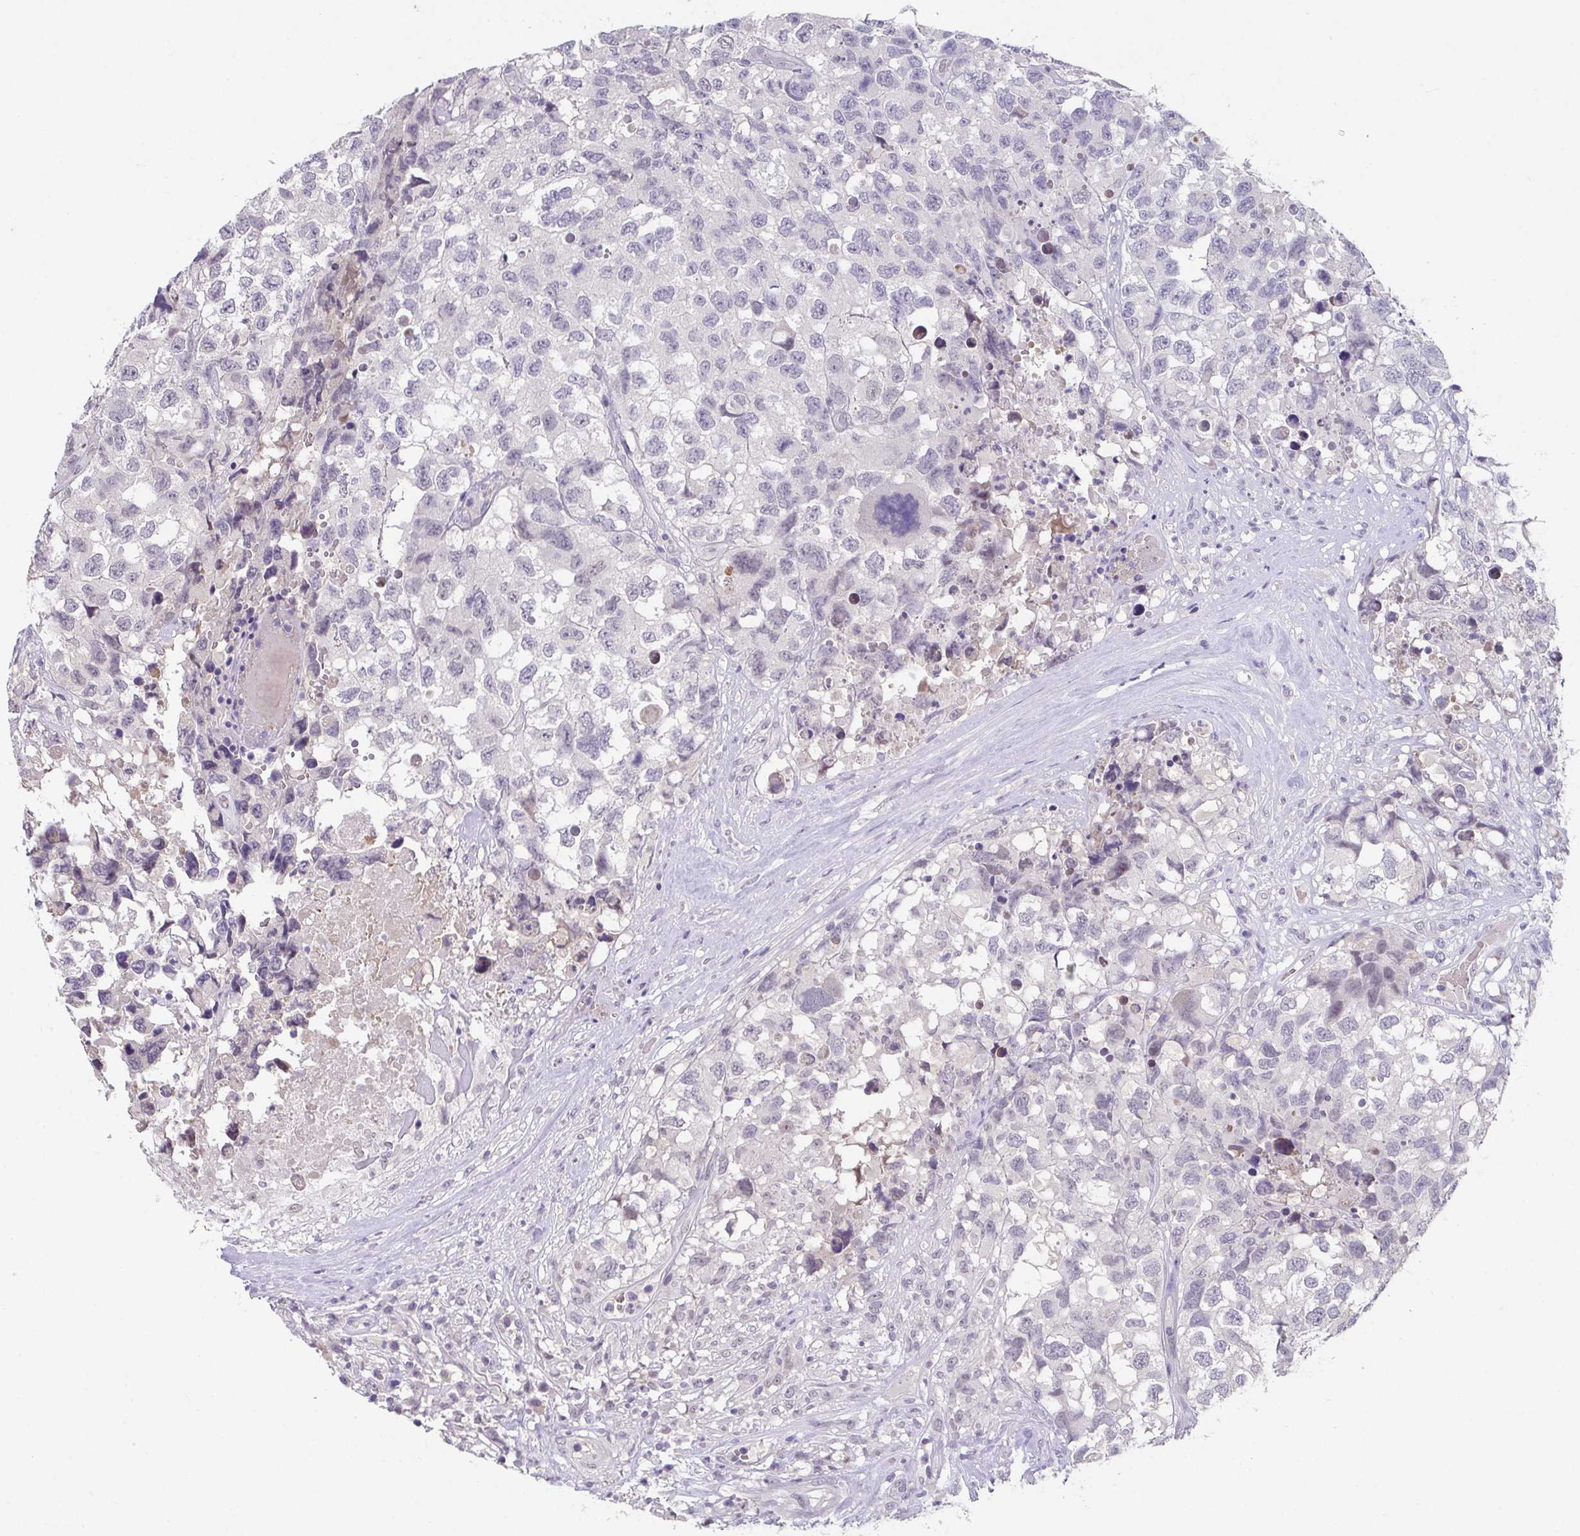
{"staining": {"intensity": "negative", "quantity": "none", "location": "none"}, "tissue": "testis cancer", "cell_type": "Tumor cells", "image_type": "cancer", "snomed": [{"axis": "morphology", "description": "Carcinoma, Embryonal, NOS"}, {"axis": "topography", "description": "Testis"}], "caption": "This image is of testis cancer (embryonal carcinoma) stained with immunohistochemistry to label a protein in brown with the nuclei are counter-stained blue. There is no positivity in tumor cells.", "gene": "GLTPD2", "patient": {"sex": "male", "age": 83}}